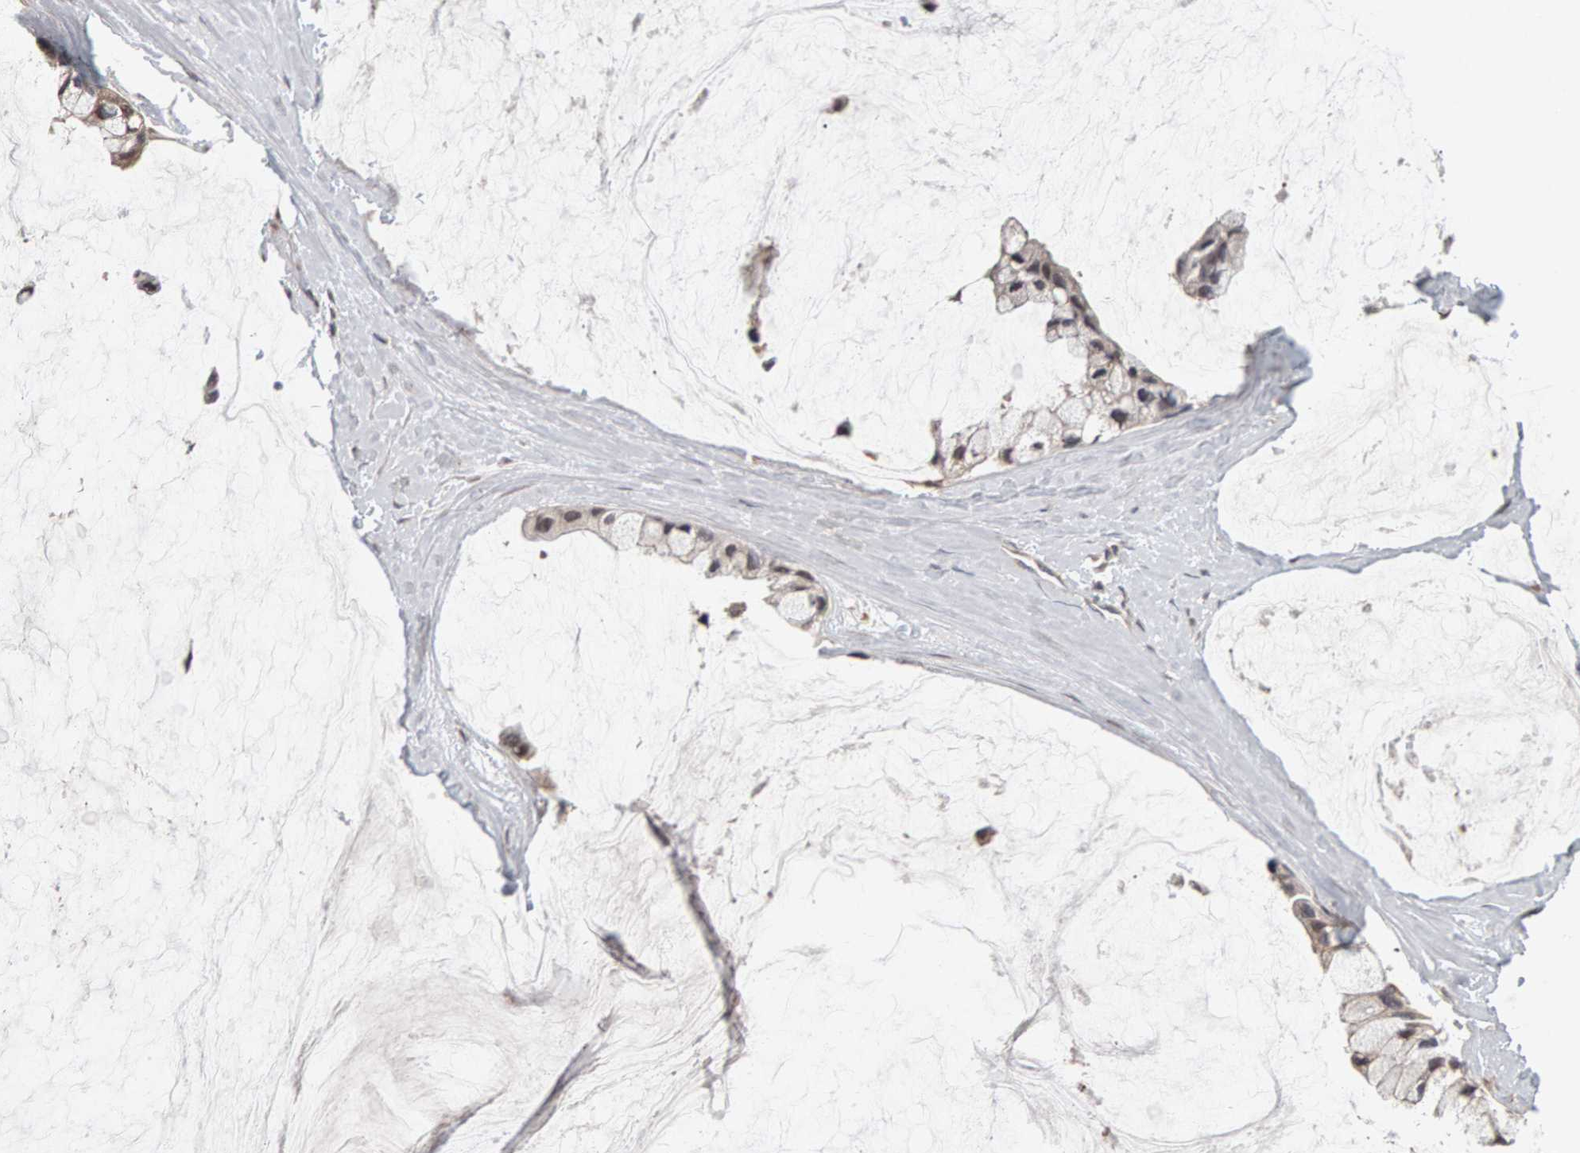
{"staining": {"intensity": "weak", "quantity": "25%-75%", "location": "cytoplasmic/membranous"}, "tissue": "ovarian cancer", "cell_type": "Tumor cells", "image_type": "cancer", "snomed": [{"axis": "morphology", "description": "Cystadenocarcinoma, mucinous, NOS"}, {"axis": "topography", "description": "Ovary"}], "caption": "The photomicrograph shows staining of ovarian mucinous cystadenocarcinoma, revealing weak cytoplasmic/membranous protein positivity (brown color) within tumor cells.", "gene": "TEFM", "patient": {"sex": "female", "age": 39}}